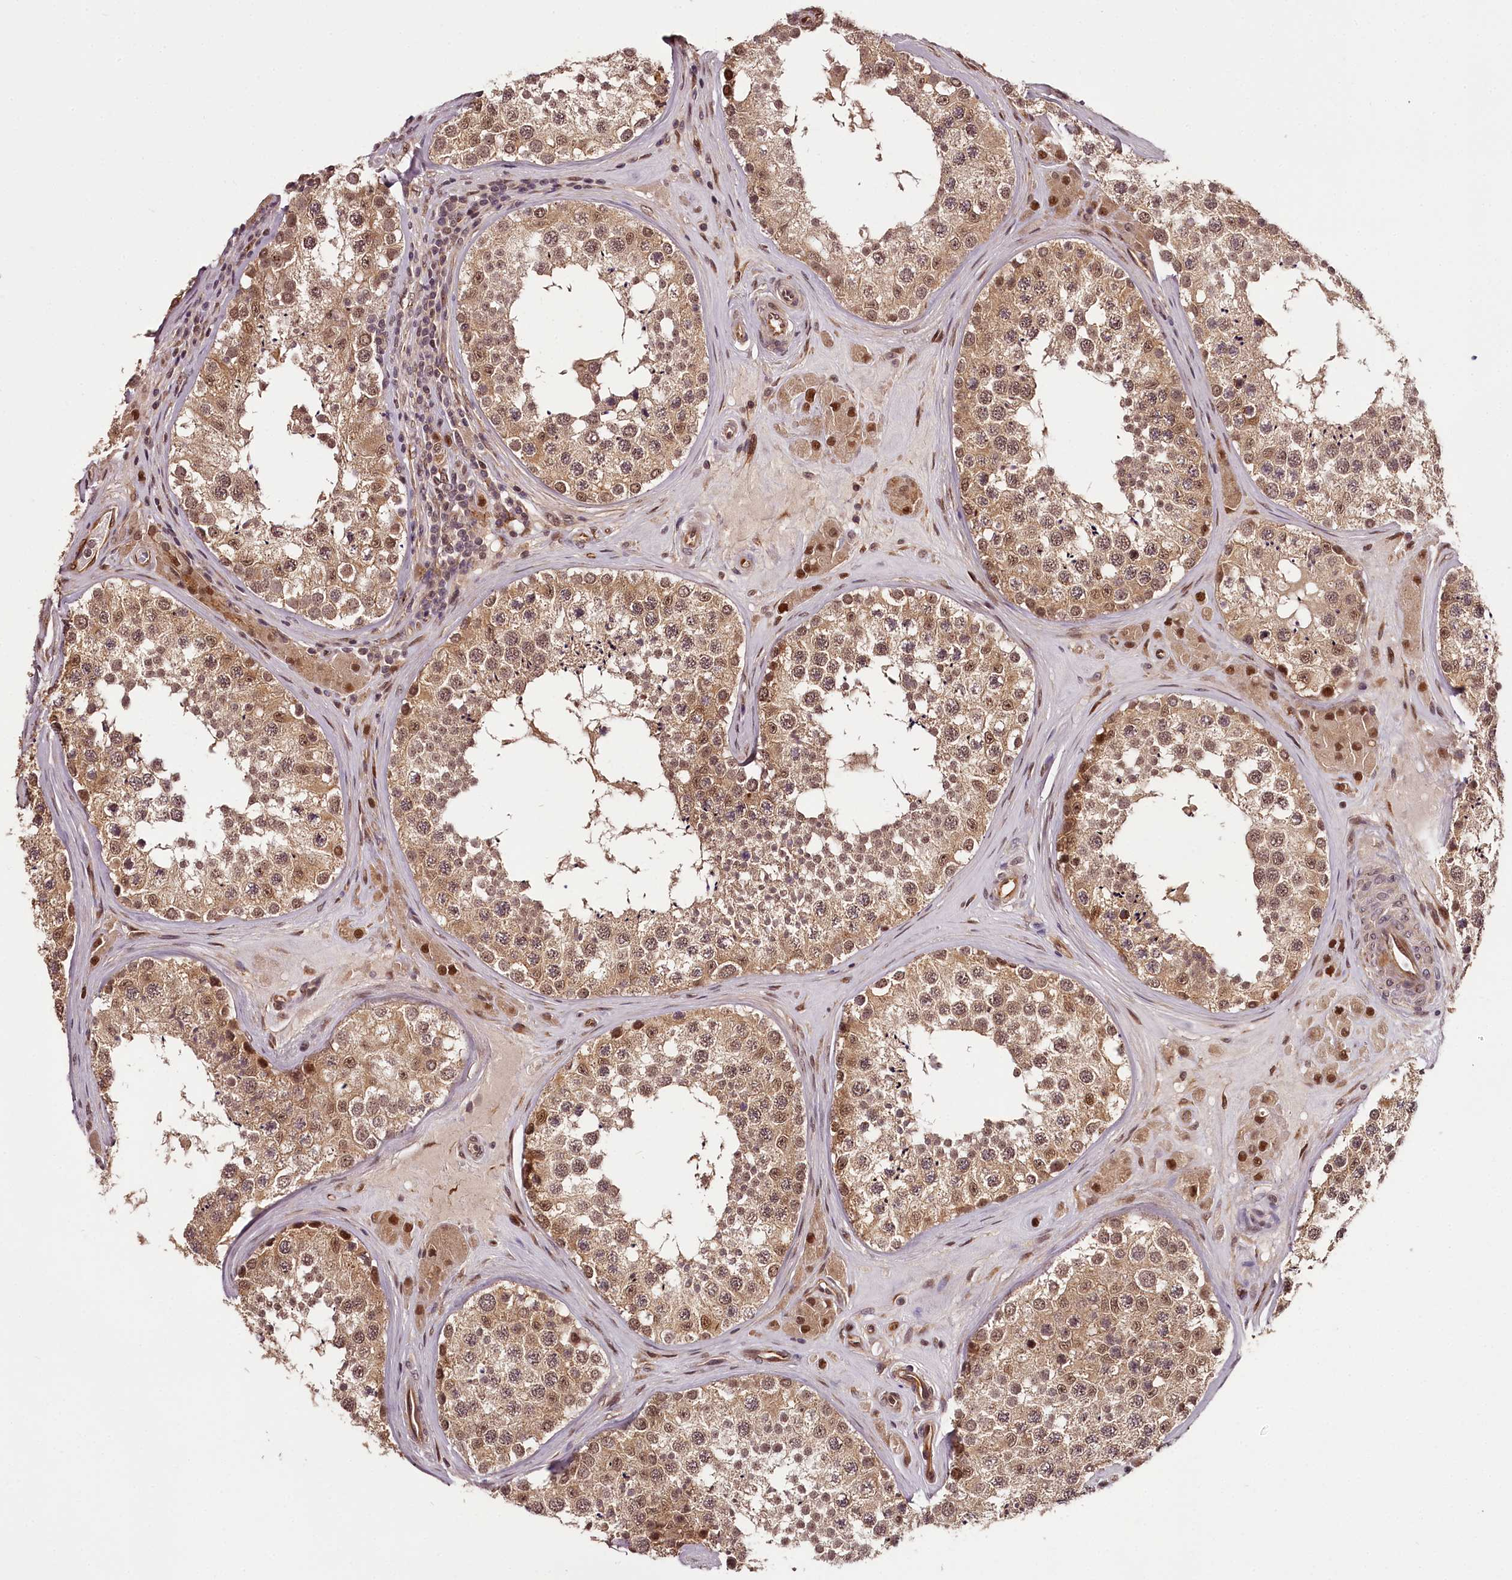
{"staining": {"intensity": "moderate", "quantity": ">75%", "location": "cytoplasmic/membranous,nuclear"}, "tissue": "testis", "cell_type": "Cells in seminiferous ducts", "image_type": "normal", "snomed": [{"axis": "morphology", "description": "Normal tissue, NOS"}, {"axis": "topography", "description": "Testis"}], "caption": "Immunohistochemical staining of unremarkable human testis reveals medium levels of moderate cytoplasmic/membranous,nuclear expression in about >75% of cells in seminiferous ducts.", "gene": "MAML3", "patient": {"sex": "male", "age": 46}}